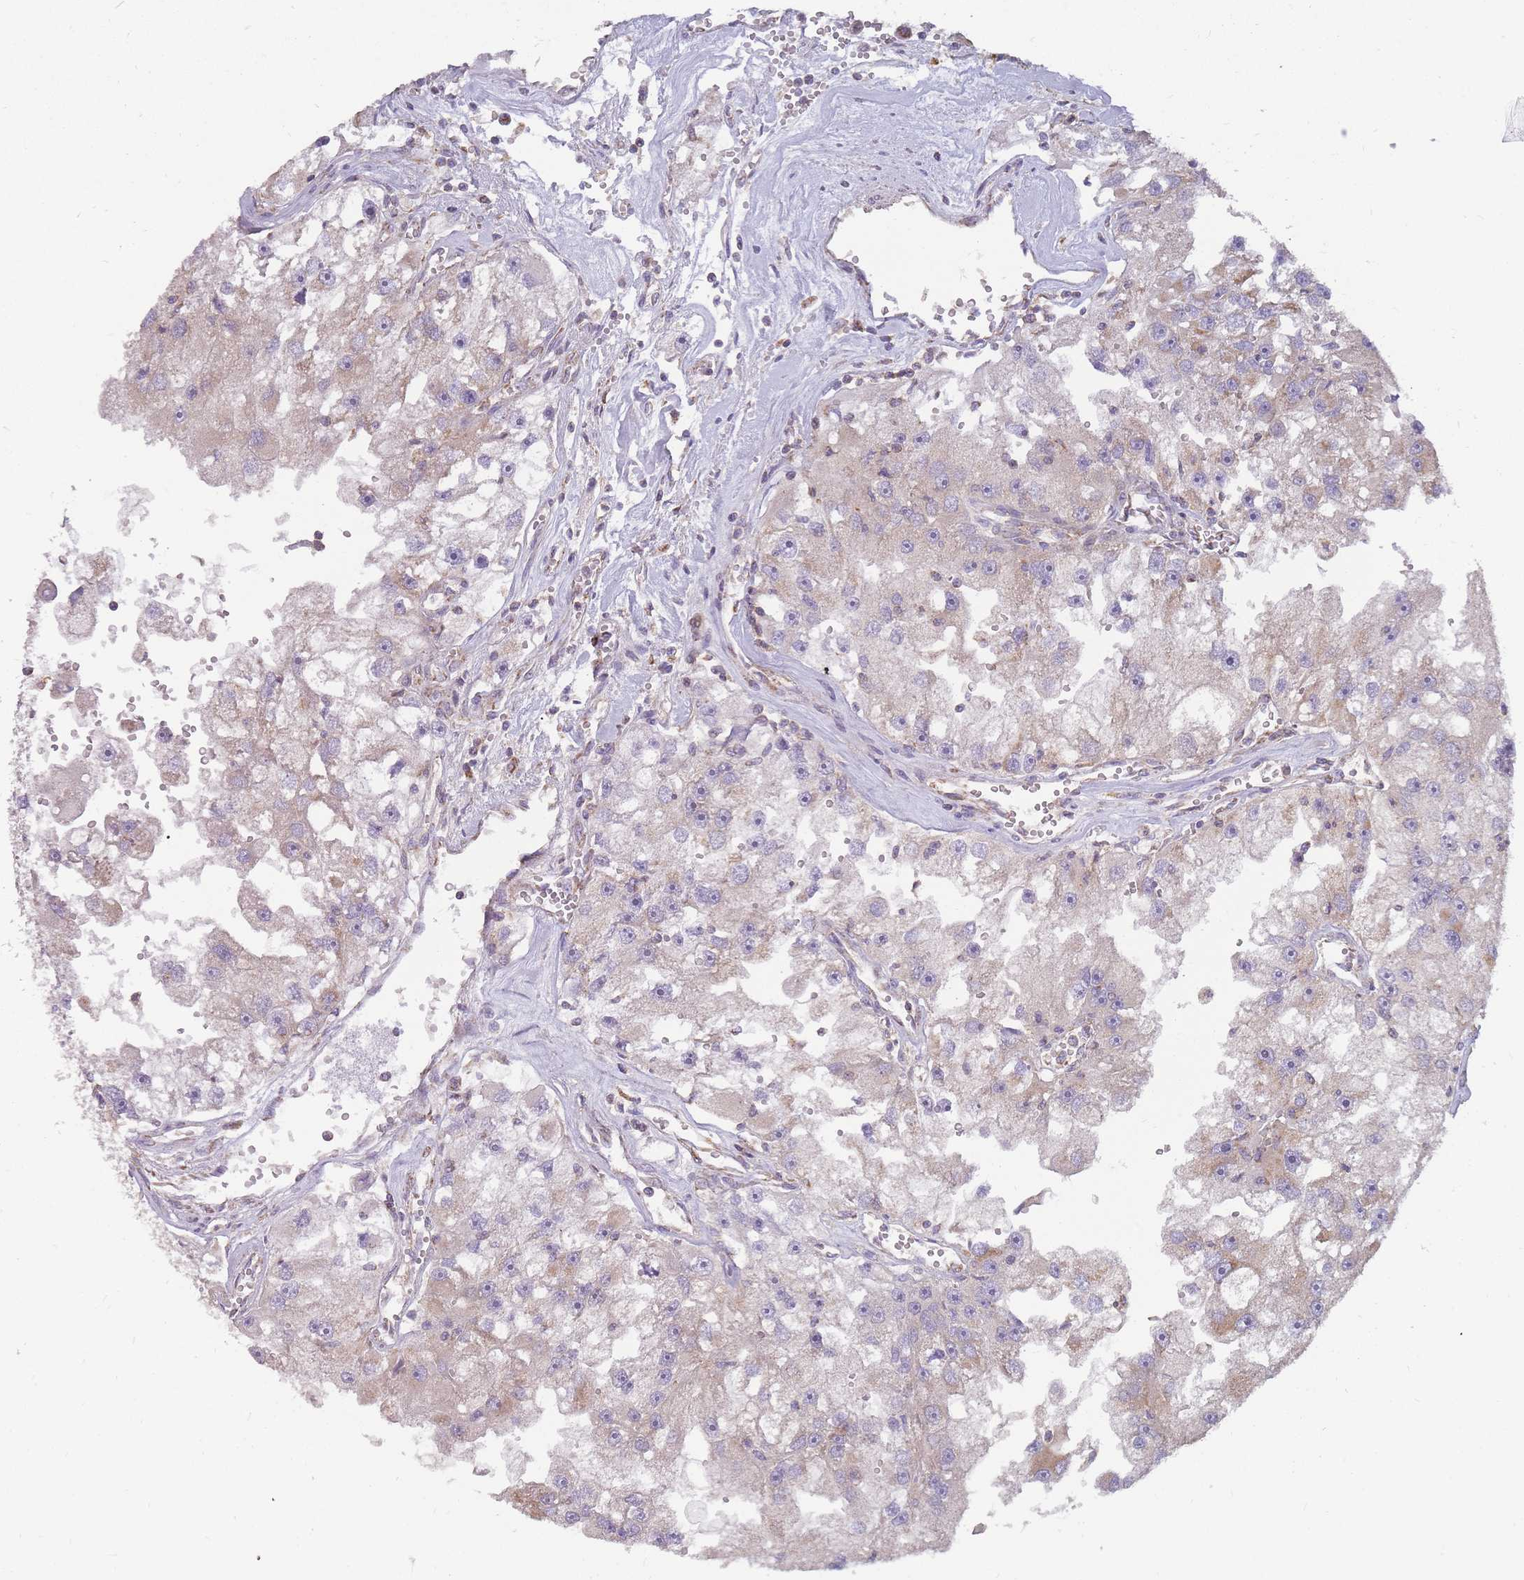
{"staining": {"intensity": "weak", "quantity": "<25%", "location": "cytoplasmic/membranous"}, "tissue": "renal cancer", "cell_type": "Tumor cells", "image_type": "cancer", "snomed": [{"axis": "morphology", "description": "Adenocarcinoma, NOS"}, {"axis": "topography", "description": "Kidney"}], "caption": "Immunohistochemistry of human renal cancer reveals no staining in tumor cells. Nuclei are stained in blue.", "gene": "NDUFA9", "patient": {"sex": "male", "age": 63}}